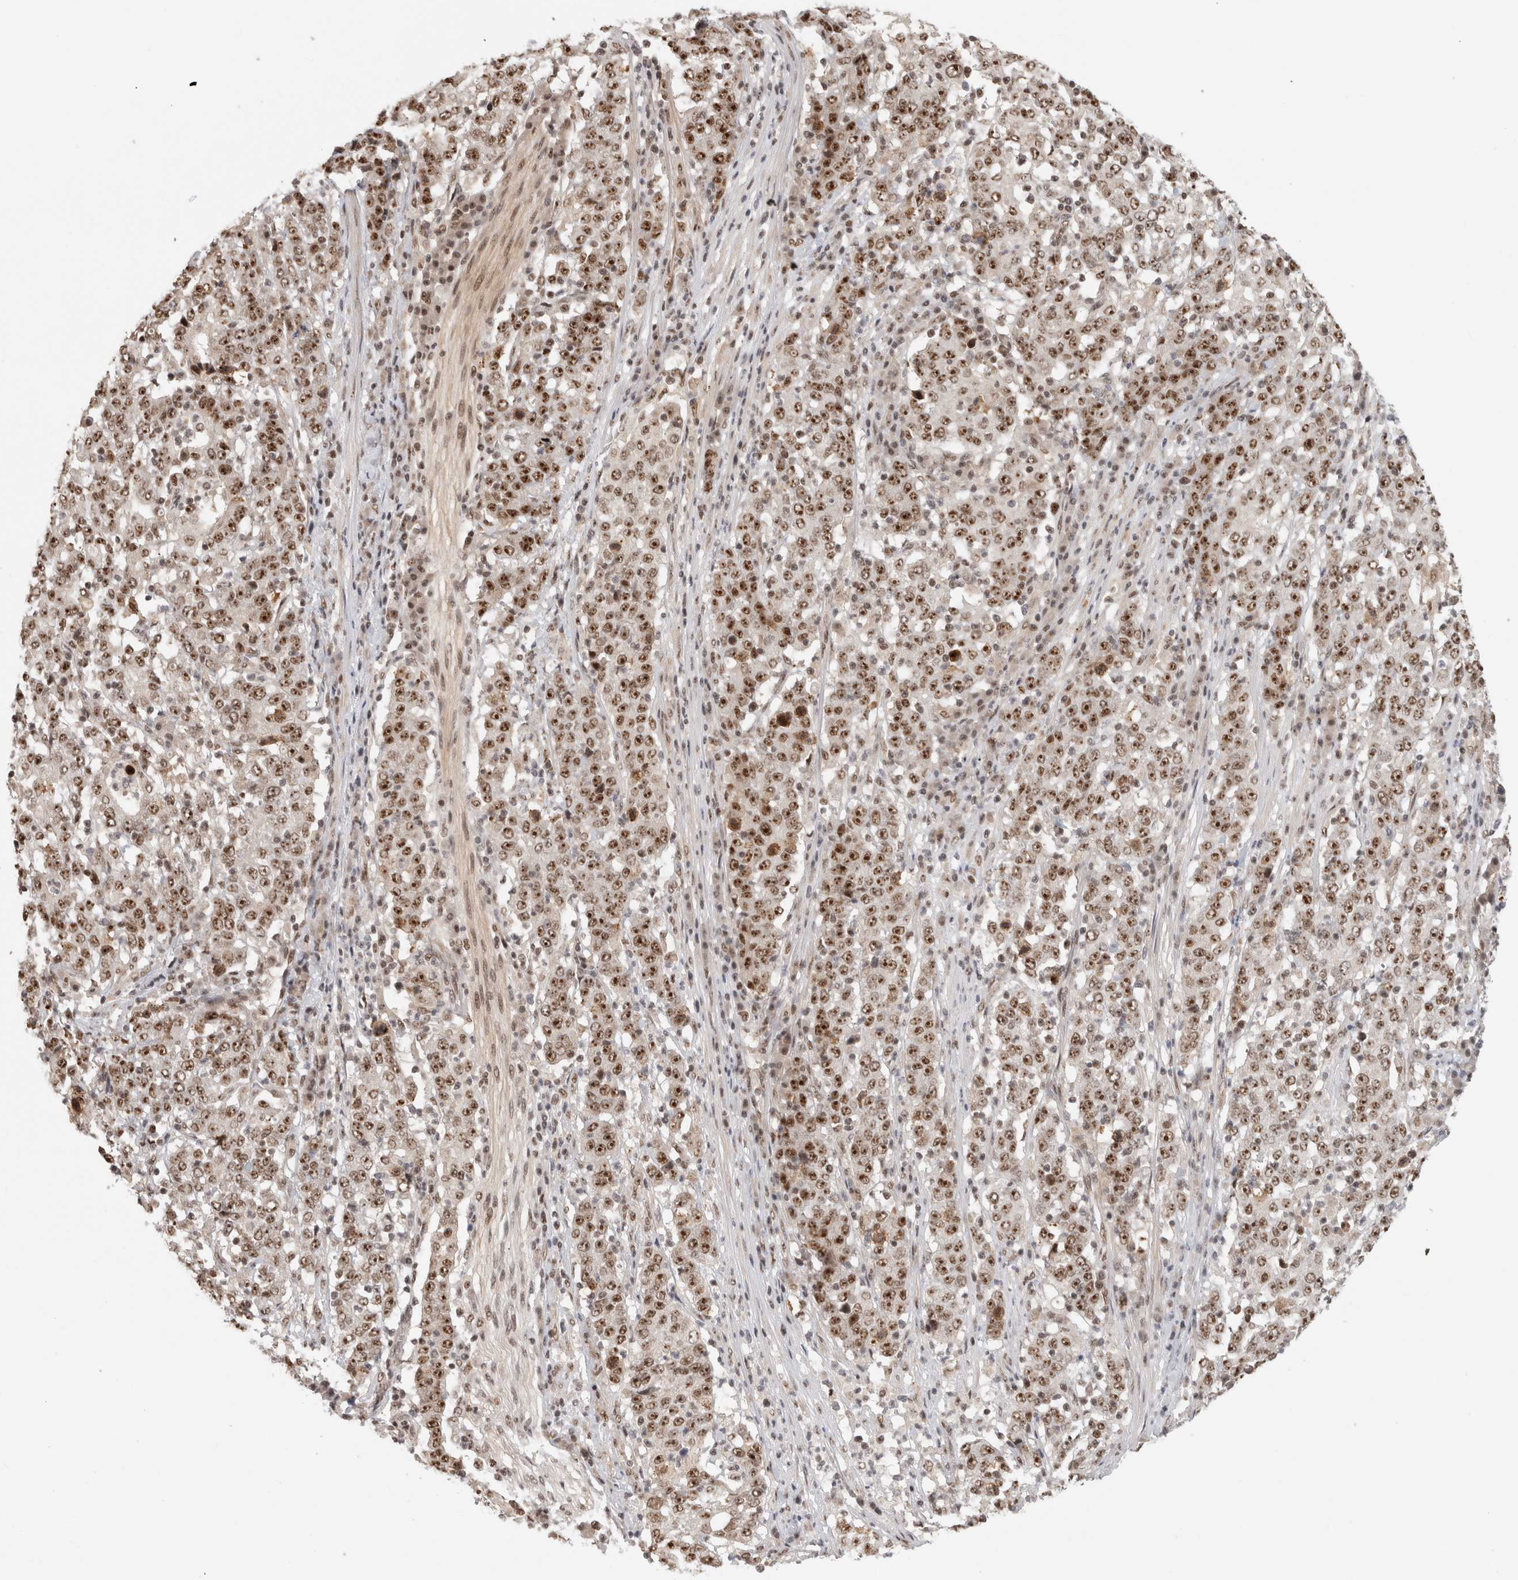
{"staining": {"intensity": "strong", "quantity": ">75%", "location": "nuclear"}, "tissue": "stomach cancer", "cell_type": "Tumor cells", "image_type": "cancer", "snomed": [{"axis": "morphology", "description": "Adenocarcinoma, NOS"}, {"axis": "topography", "description": "Stomach"}], "caption": "Stomach cancer was stained to show a protein in brown. There is high levels of strong nuclear positivity in approximately >75% of tumor cells.", "gene": "EBNA1BP2", "patient": {"sex": "male", "age": 59}}